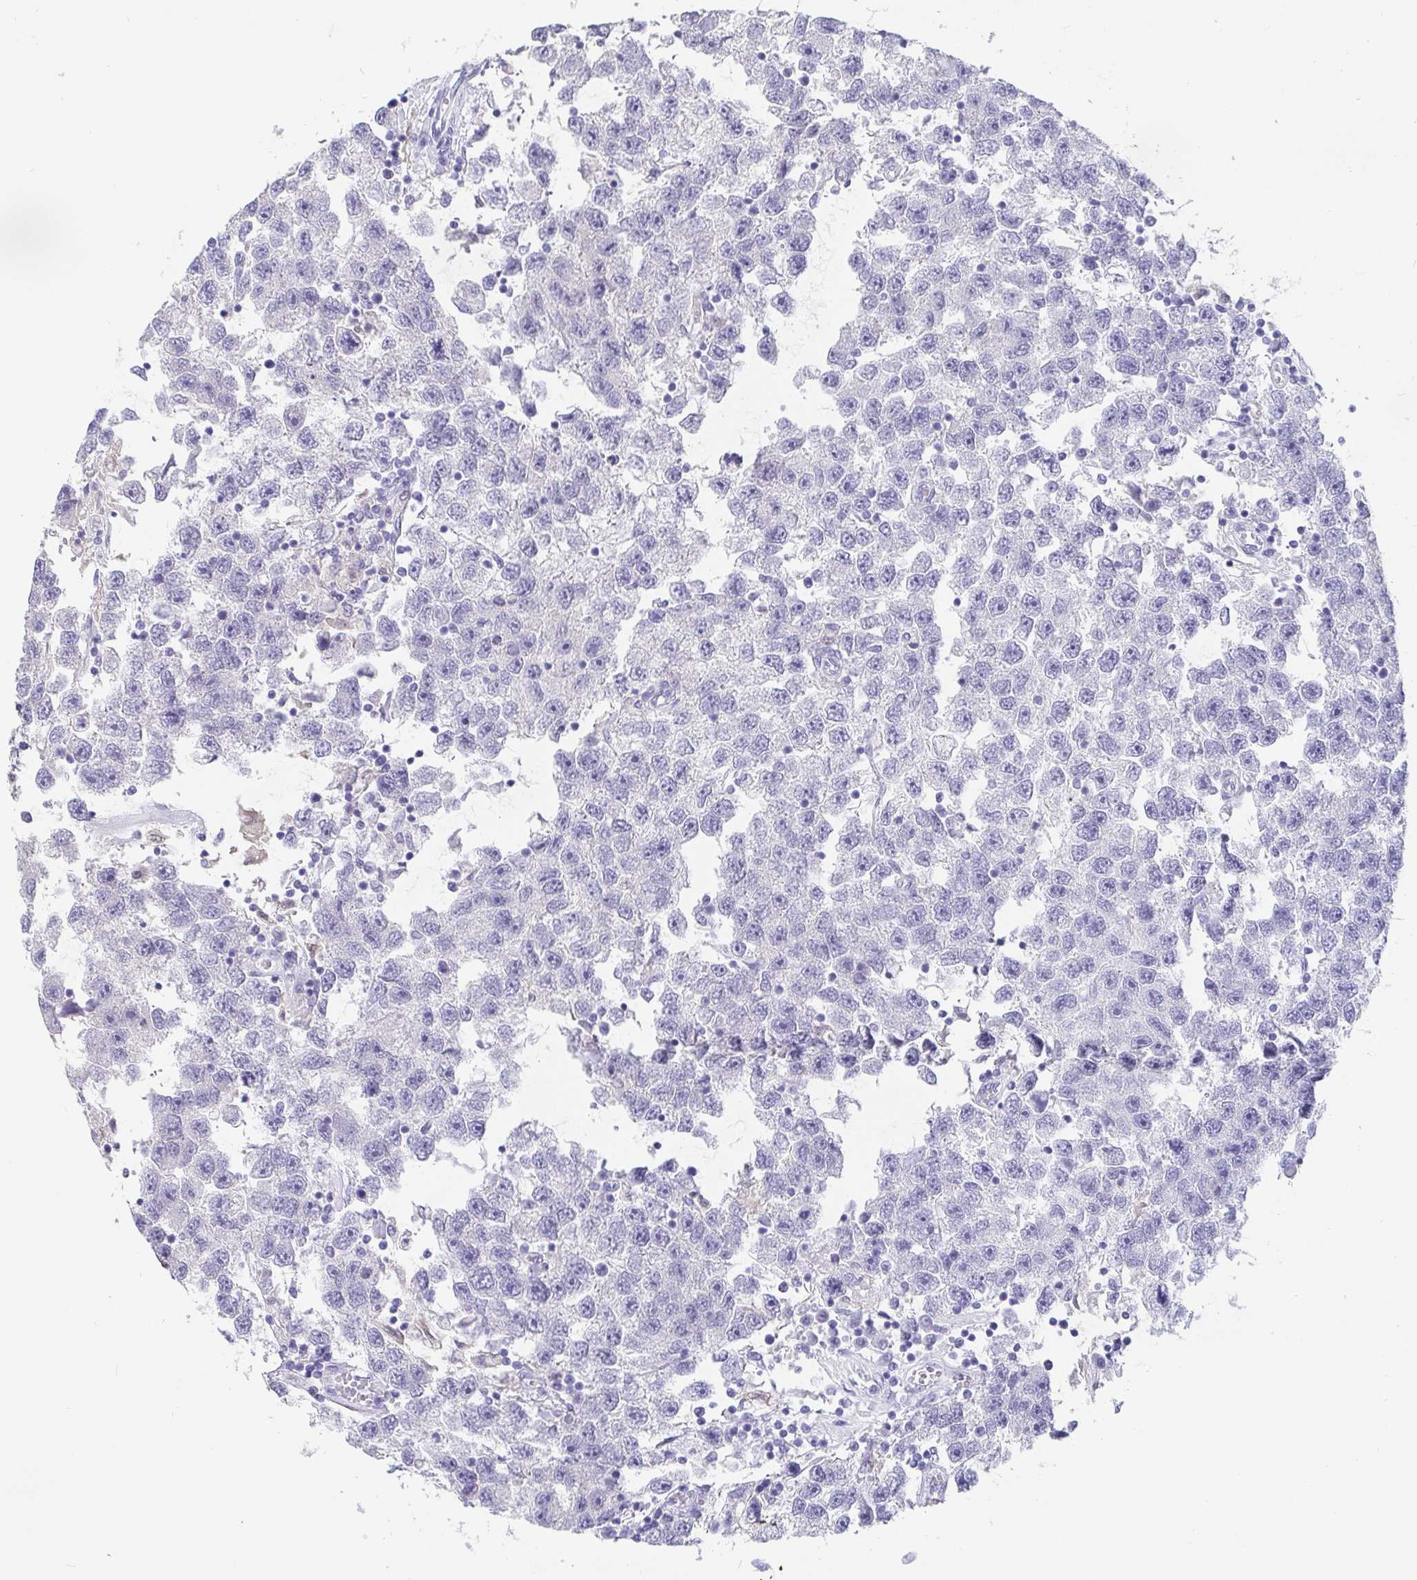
{"staining": {"intensity": "negative", "quantity": "none", "location": "none"}, "tissue": "testis cancer", "cell_type": "Tumor cells", "image_type": "cancer", "snomed": [{"axis": "morphology", "description": "Seminoma, NOS"}, {"axis": "topography", "description": "Testis"}], "caption": "An IHC histopathology image of testis cancer (seminoma) is shown. There is no staining in tumor cells of testis cancer (seminoma).", "gene": "IDH1", "patient": {"sex": "male", "age": 26}}